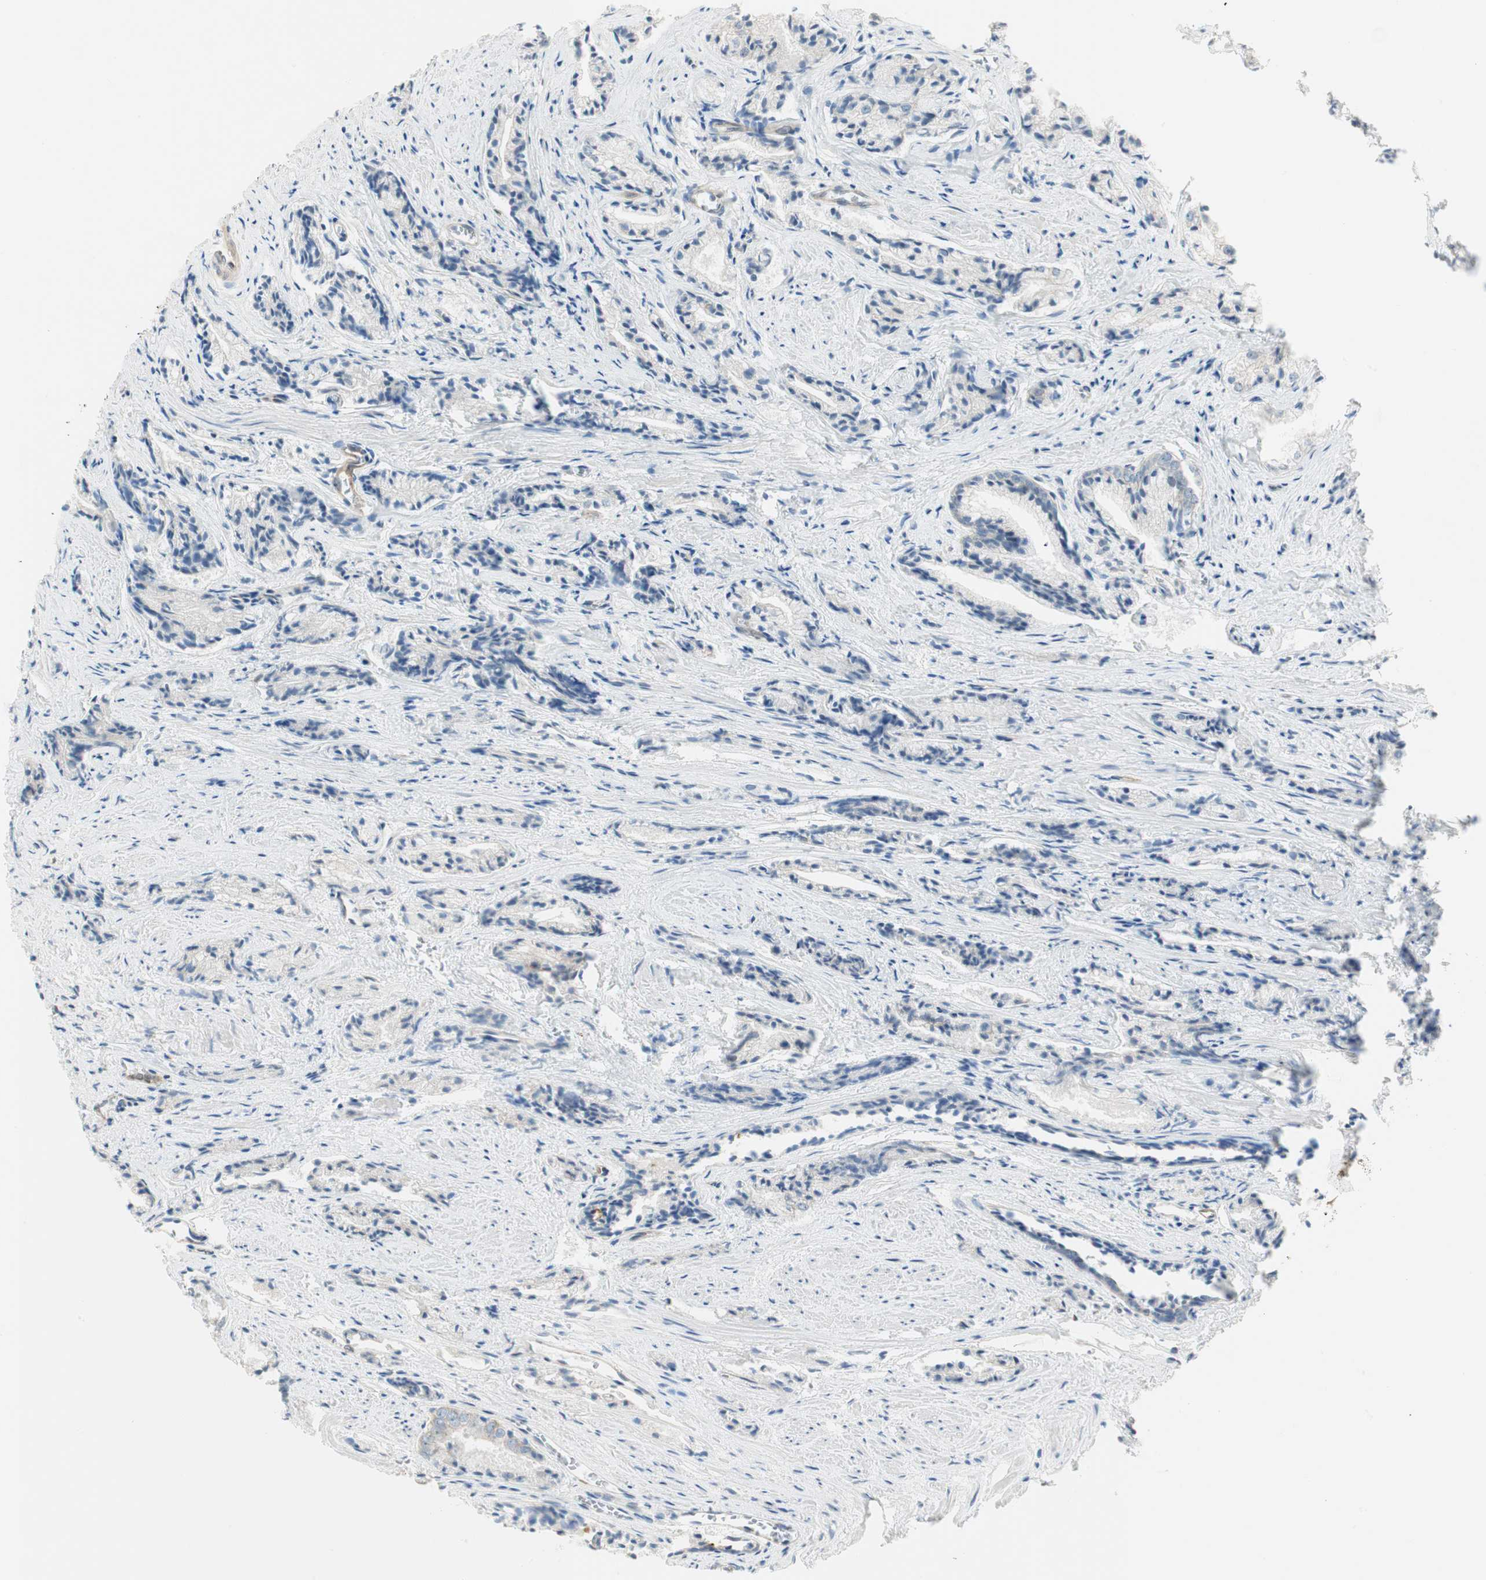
{"staining": {"intensity": "negative", "quantity": "none", "location": "none"}, "tissue": "prostate cancer", "cell_type": "Tumor cells", "image_type": "cancer", "snomed": [{"axis": "morphology", "description": "Adenocarcinoma, Low grade"}, {"axis": "topography", "description": "Prostate"}], "caption": "Immunohistochemistry of prostate adenocarcinoma (low-grade) reveals no staining in tumor cells.", "gene": "CDK3", "patient": {"sex": "male", "age": 60}}